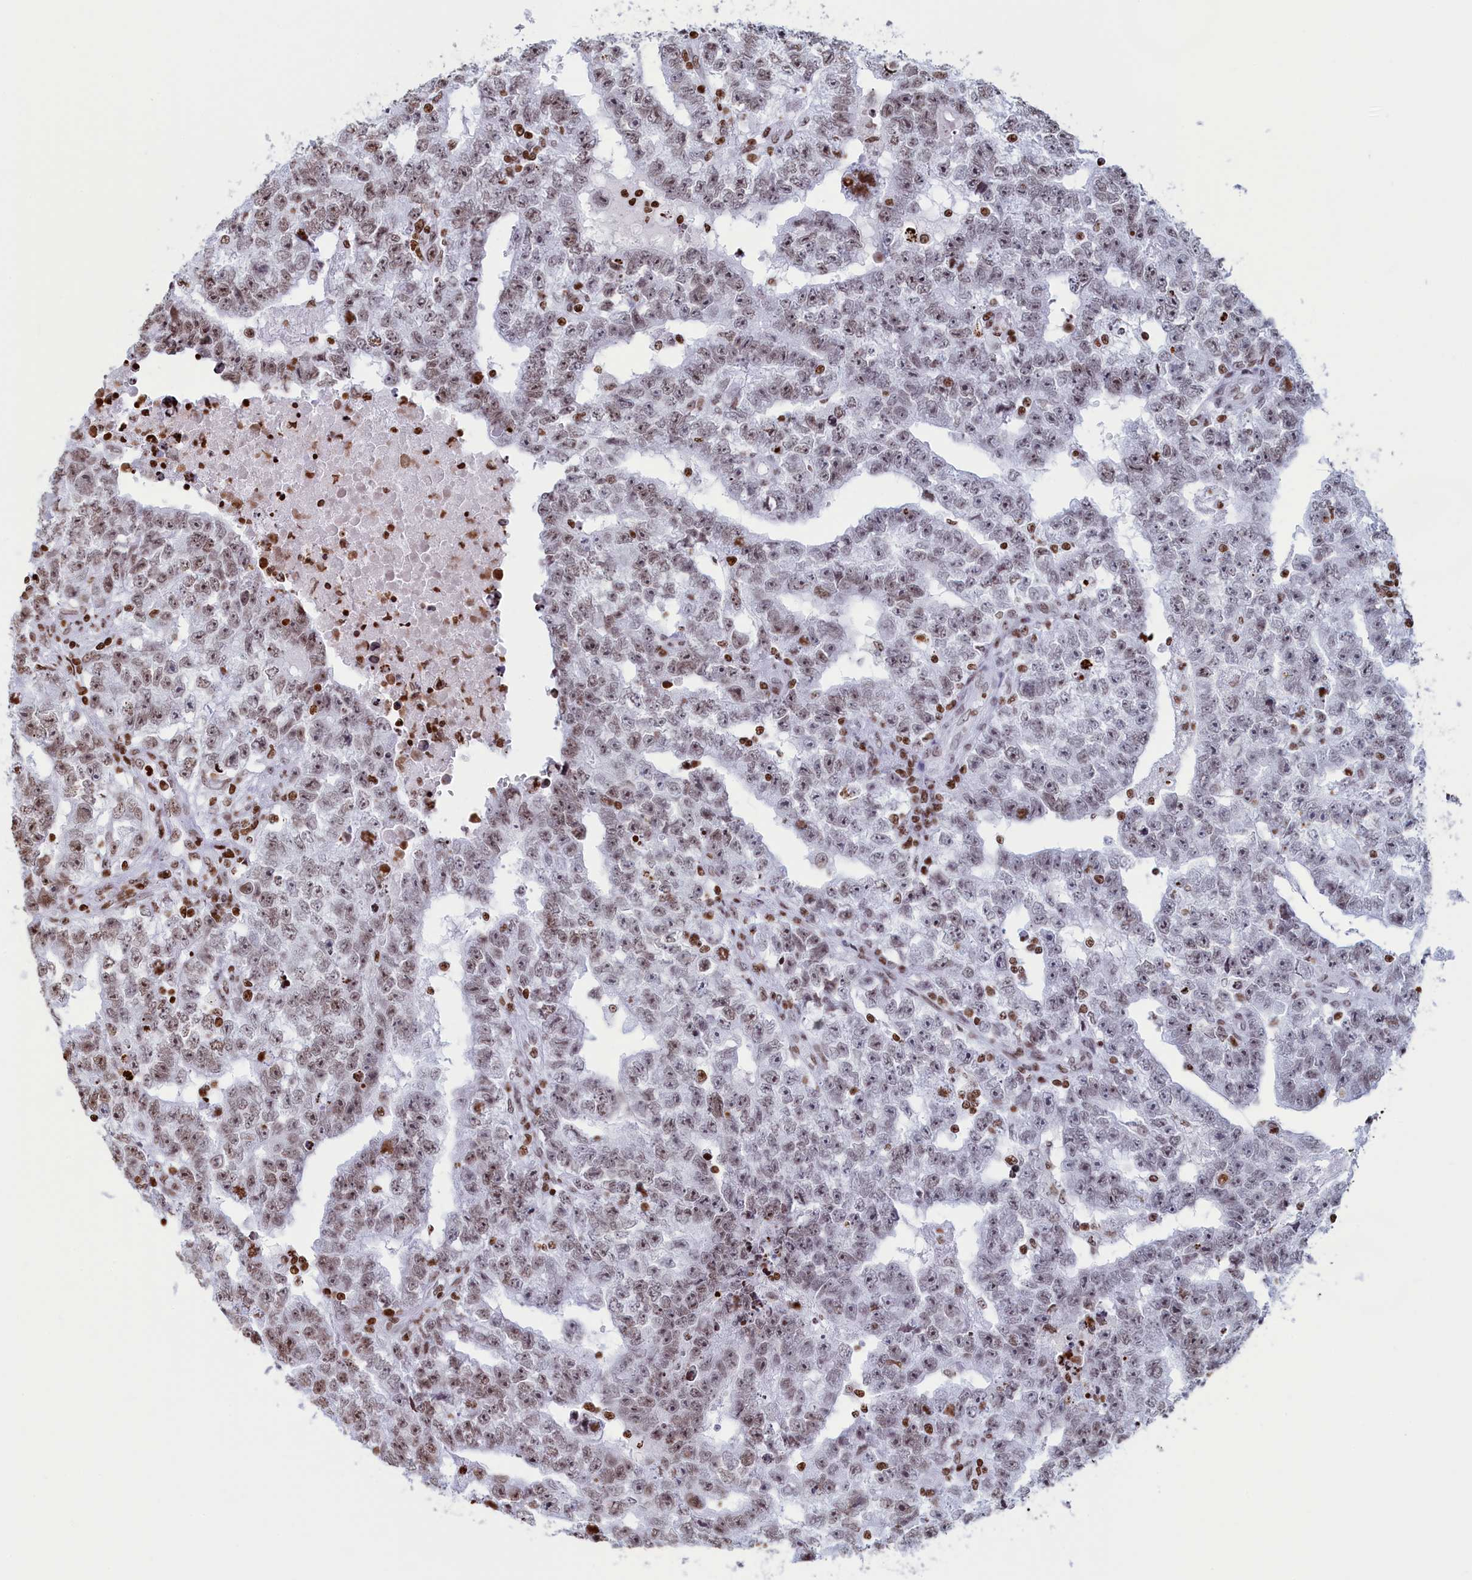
{"staining": {"intensity": "weak", "quantity": "25%-75%", "location": "nuclear"}, "tissue": "testis cancer", "cell_type": "Tumor cells", "image_type": "cancer", "snomed": [{"axis": "morphology", "description": "Carcinoma, Embryonal, NOS"}, {"axis": "topography", "description": "Testis"}], "caption": "Protein staining of embryonal carcinoma (testis) tissue demonstrates weak nuclear expression in about 25%-75% of tumor cells.", "gene": "APOBEC3A", "patient": {"sex": "male", "age": 25}}